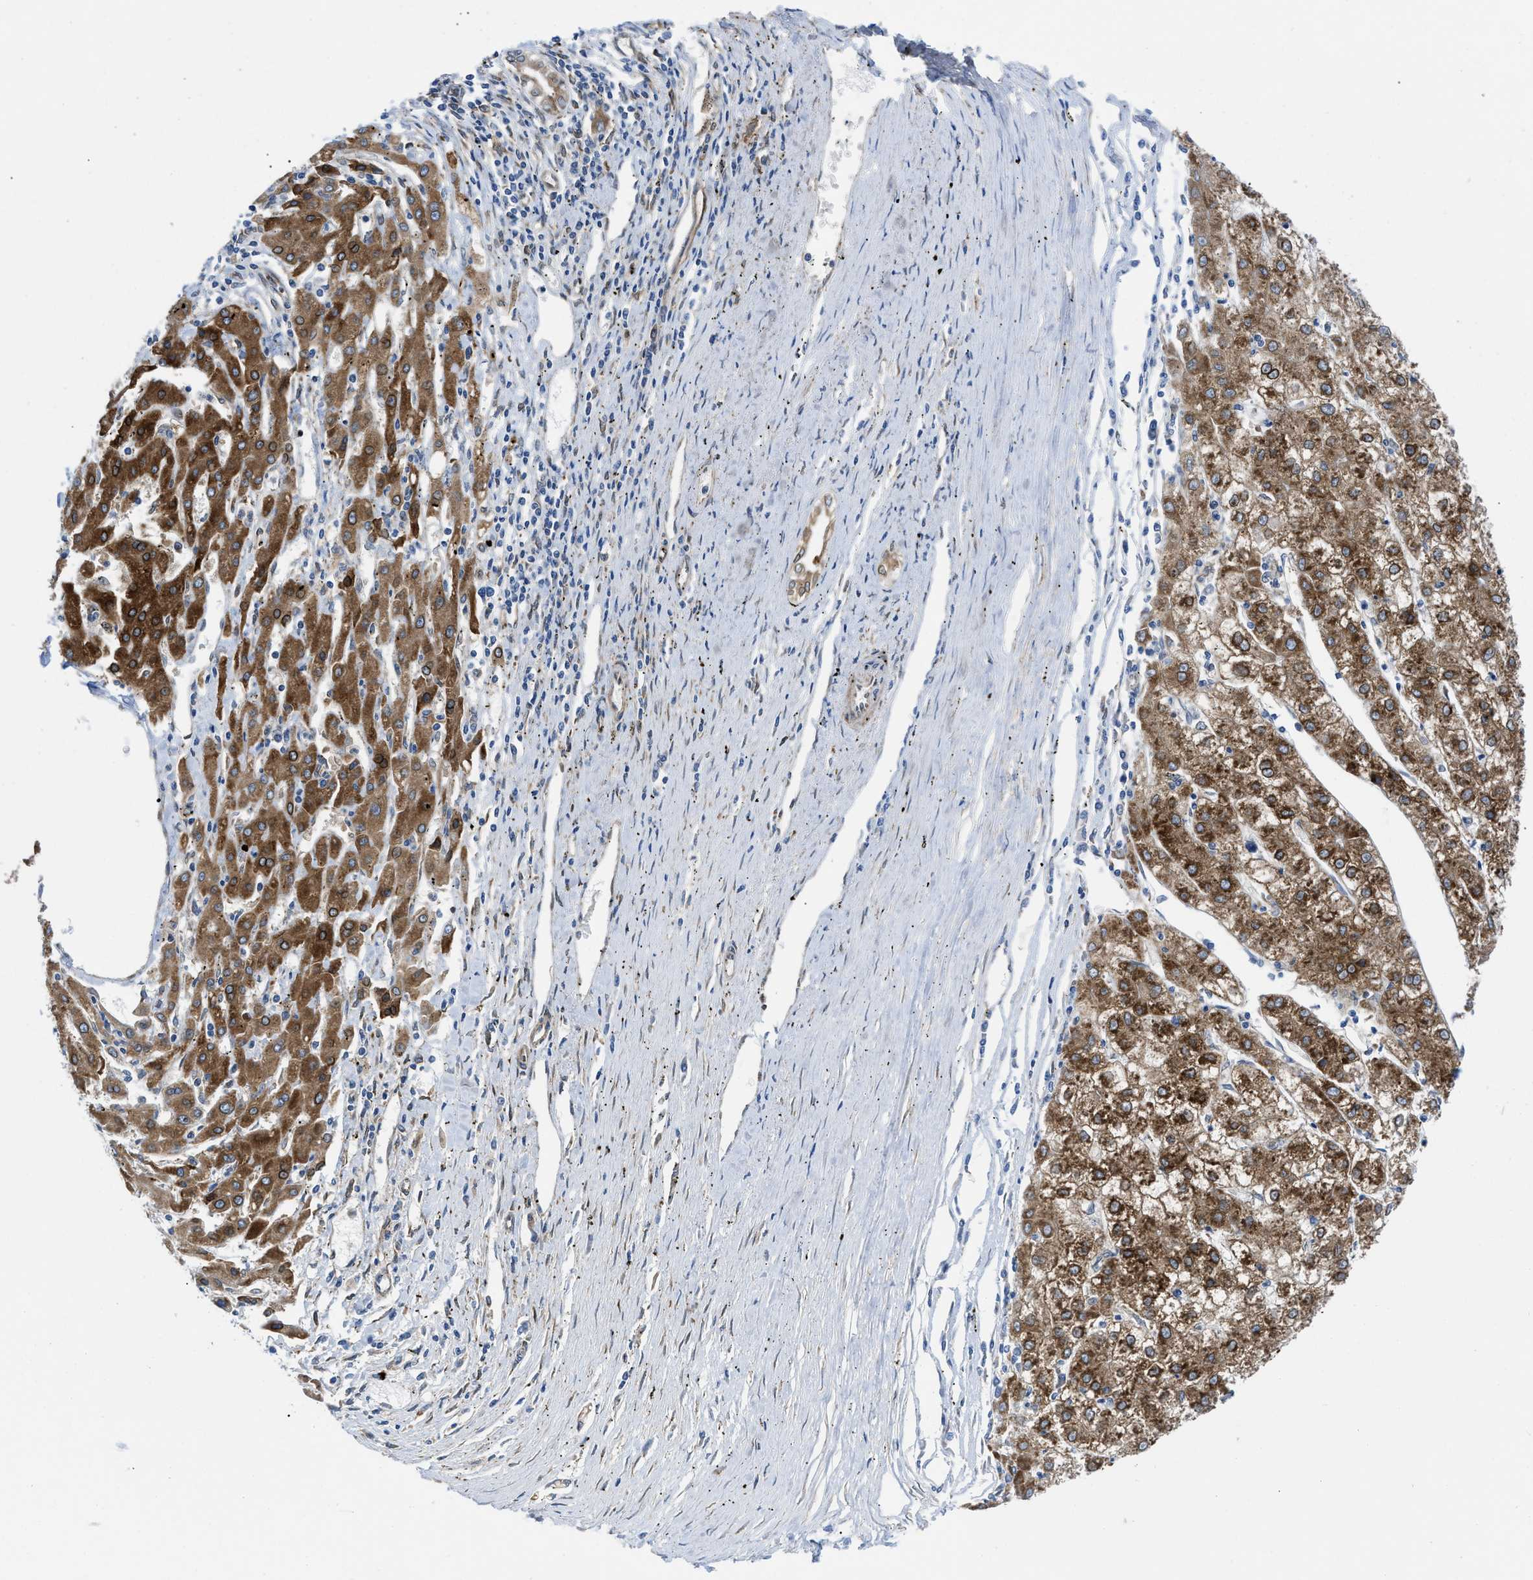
{"staining": {"intensity": "strong", "quantity": ">75%", "location": "cytoplasmic/membranous"}, "tissue": "liver cancer", "cell_type": "Tumor cells", "image_type": "cancer", "snomed": [{"axis": "morphology", "description": "Carcinoma, Hepatocellular, NOS"}, {"axis": "topography", "description": "Liver"}], "caption": "This micrograph shows liver cancer (hepatocellular carcinoma) stained with IHC to label a protein in brown. The cytoplasmic/membranous of tumor cells show strong positivity for the protein. Nuclei are counter-stained blue.", "gene": "ERLIN2", "patient": {"sex": "male", "age": 72}}